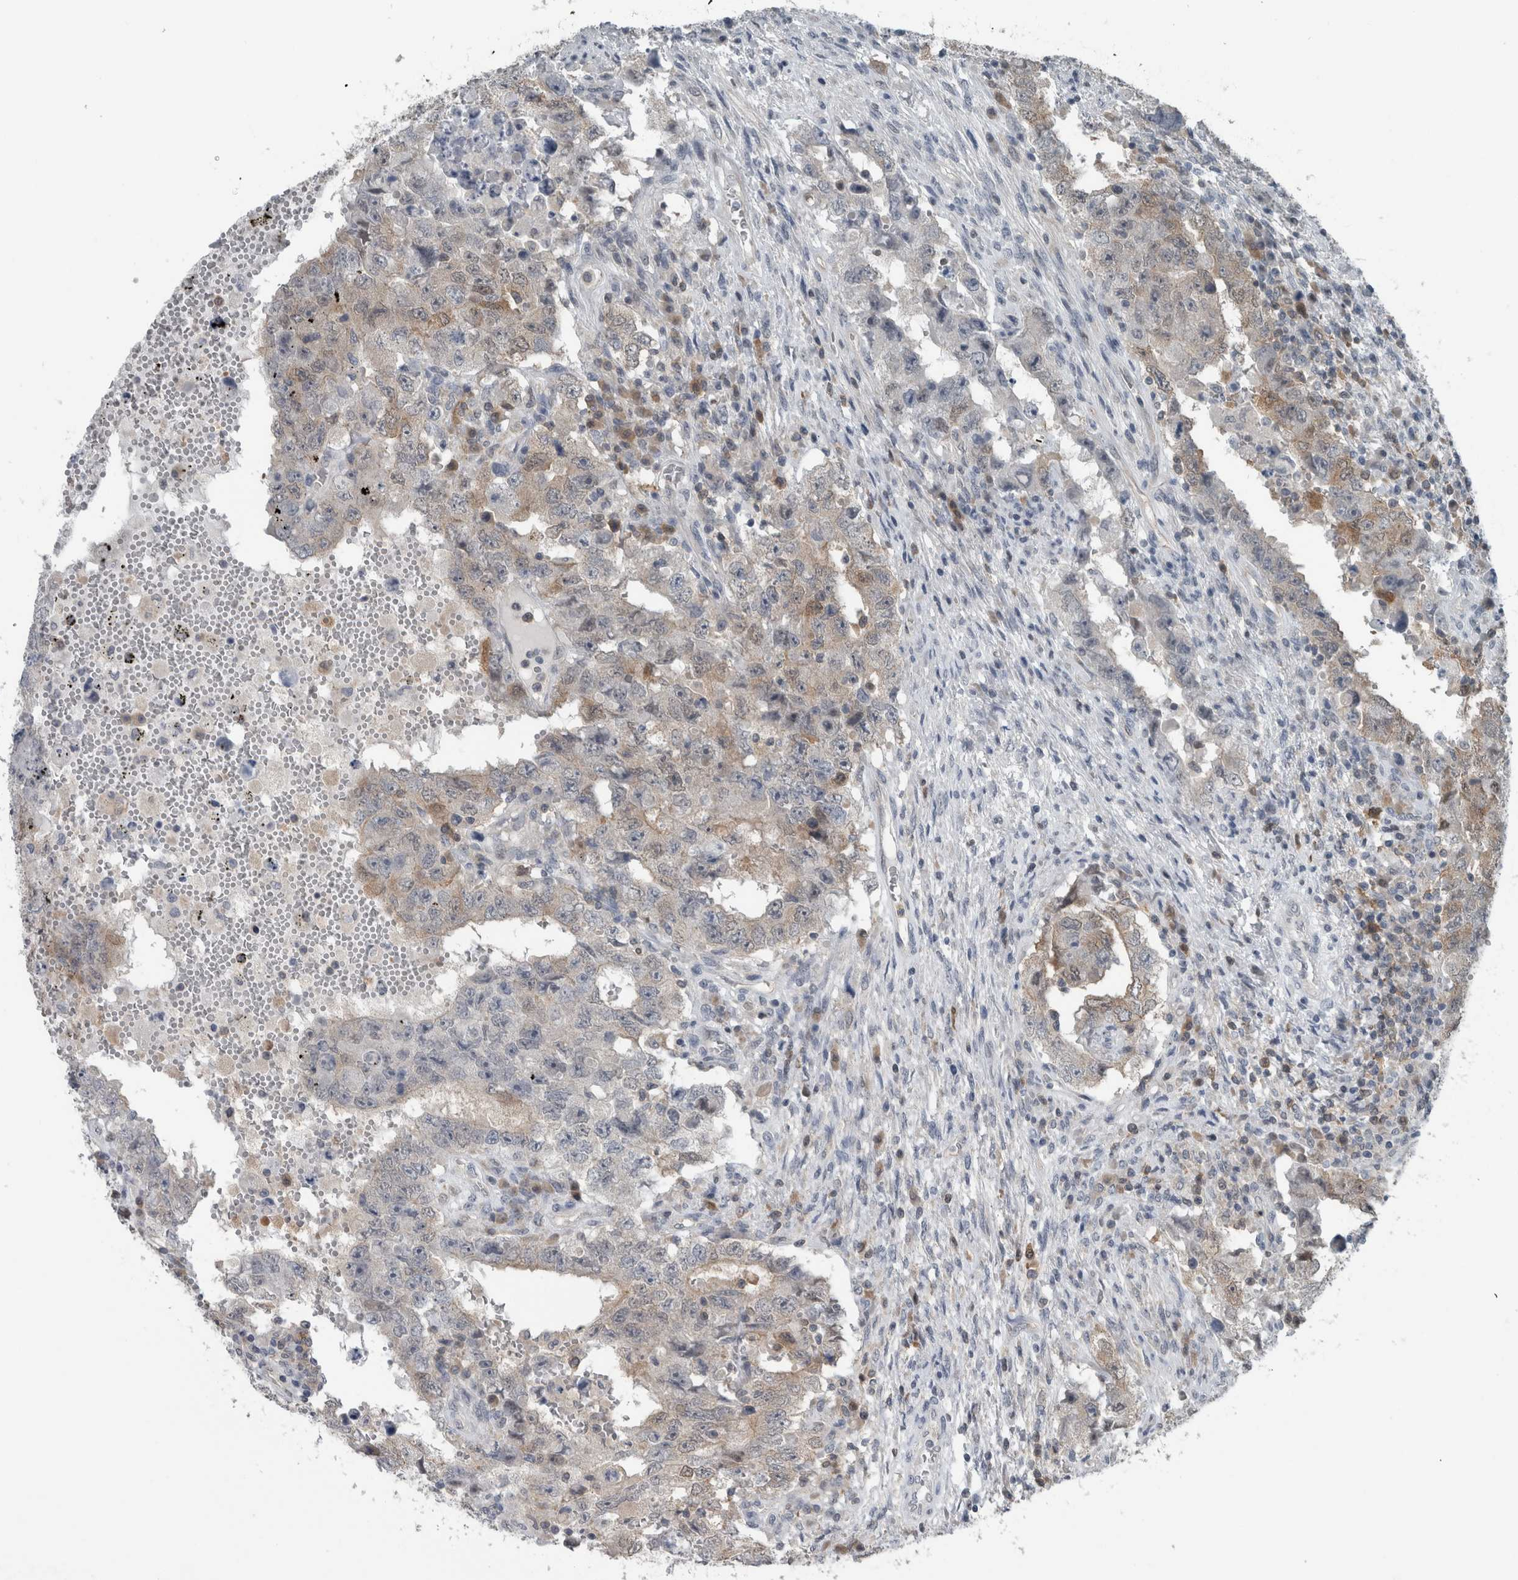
{"staining": {"intensity": "weak", "quantity": "25%-75%", "location": "cytoplasmic/membranous"}, "tissue": "testis cancer", "cell_type": "Tumor cells", "image_type": "cancer", "snomed": [{"axis": "morphology", "description": "Carcinoma, Embryonal, NOS"}, {"axis": "topography", "description": "Testis"}], "caption": "This image reveals IHC staining of testis embryonal carcinoma, with low weak cytoplasmic/membranous staining in approximately 25%-75% of tumor cells.", "gene": "ACSF2", "patient": {"sex": "male", "age": 26}}